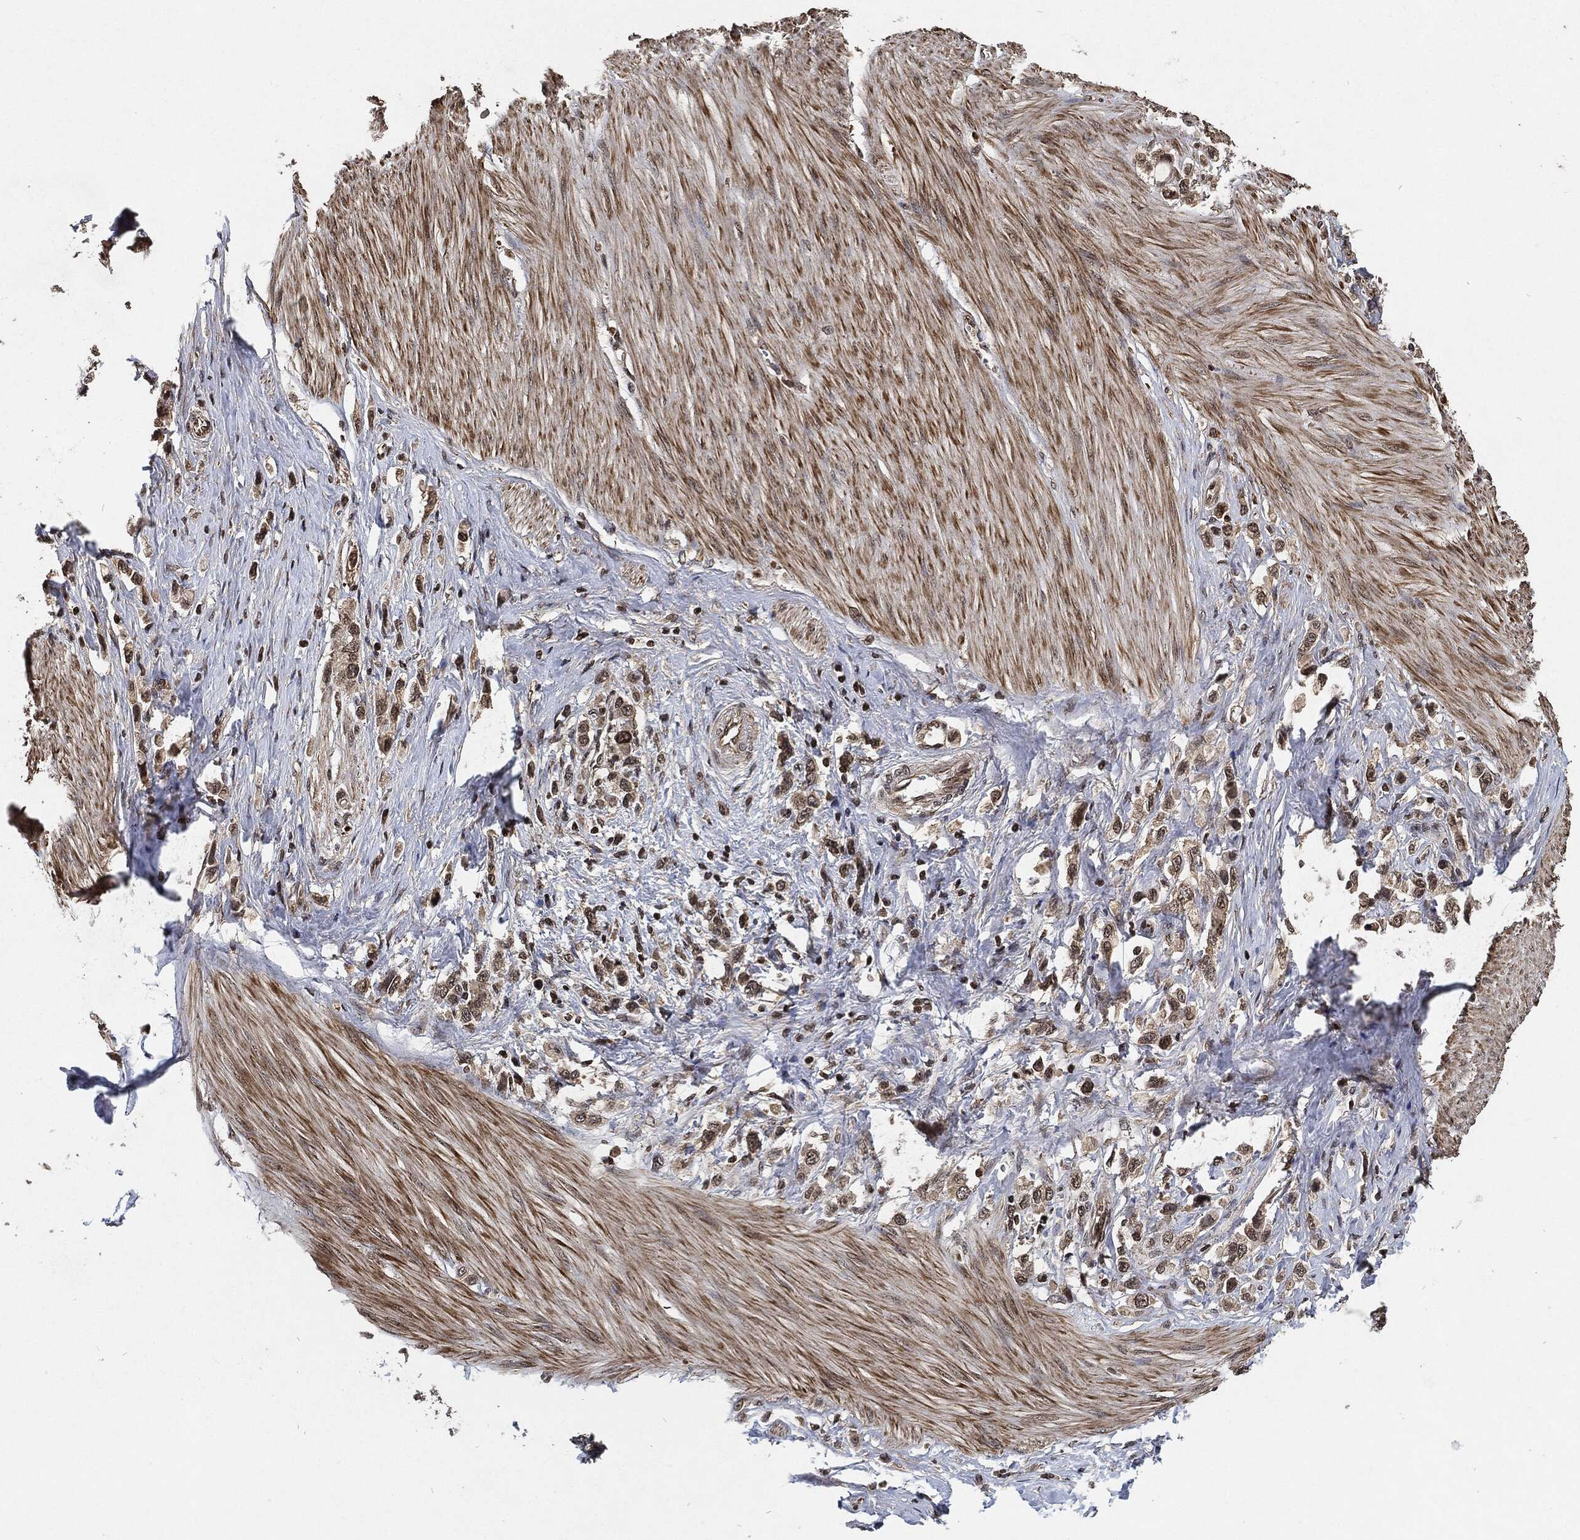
{"staining": {"intensity": "weak", "quantity": "25%-75%", "location": "cytoplasmic/membranous,nuclear"}, "tissue": "stomach cancer", "cell_type": "Tumor cells", "image_type": "cancer", "snomed": [{"axis": "morphology", "description": "Normal tissue, NOS"}, {"axis": "morphology", "description": "Adenocarcinoma, NOS"}, {"axis": "morphology", "description": "Adenocarcinoma, High grade"}, {"axis": "topography", "description": "Stomach, upper"}, {"axis": "topography", "description": "Stomach"}], "caption": "Stomach cancer (adenocarcinoma (high-grade)) stained with IHC demonstrates weak cytoplasmic/membranous and nuclear positivity in about 25%-75% of tumor cells.", "gene": "PDK1", "patient": {"sex": "female", "age": 65}}